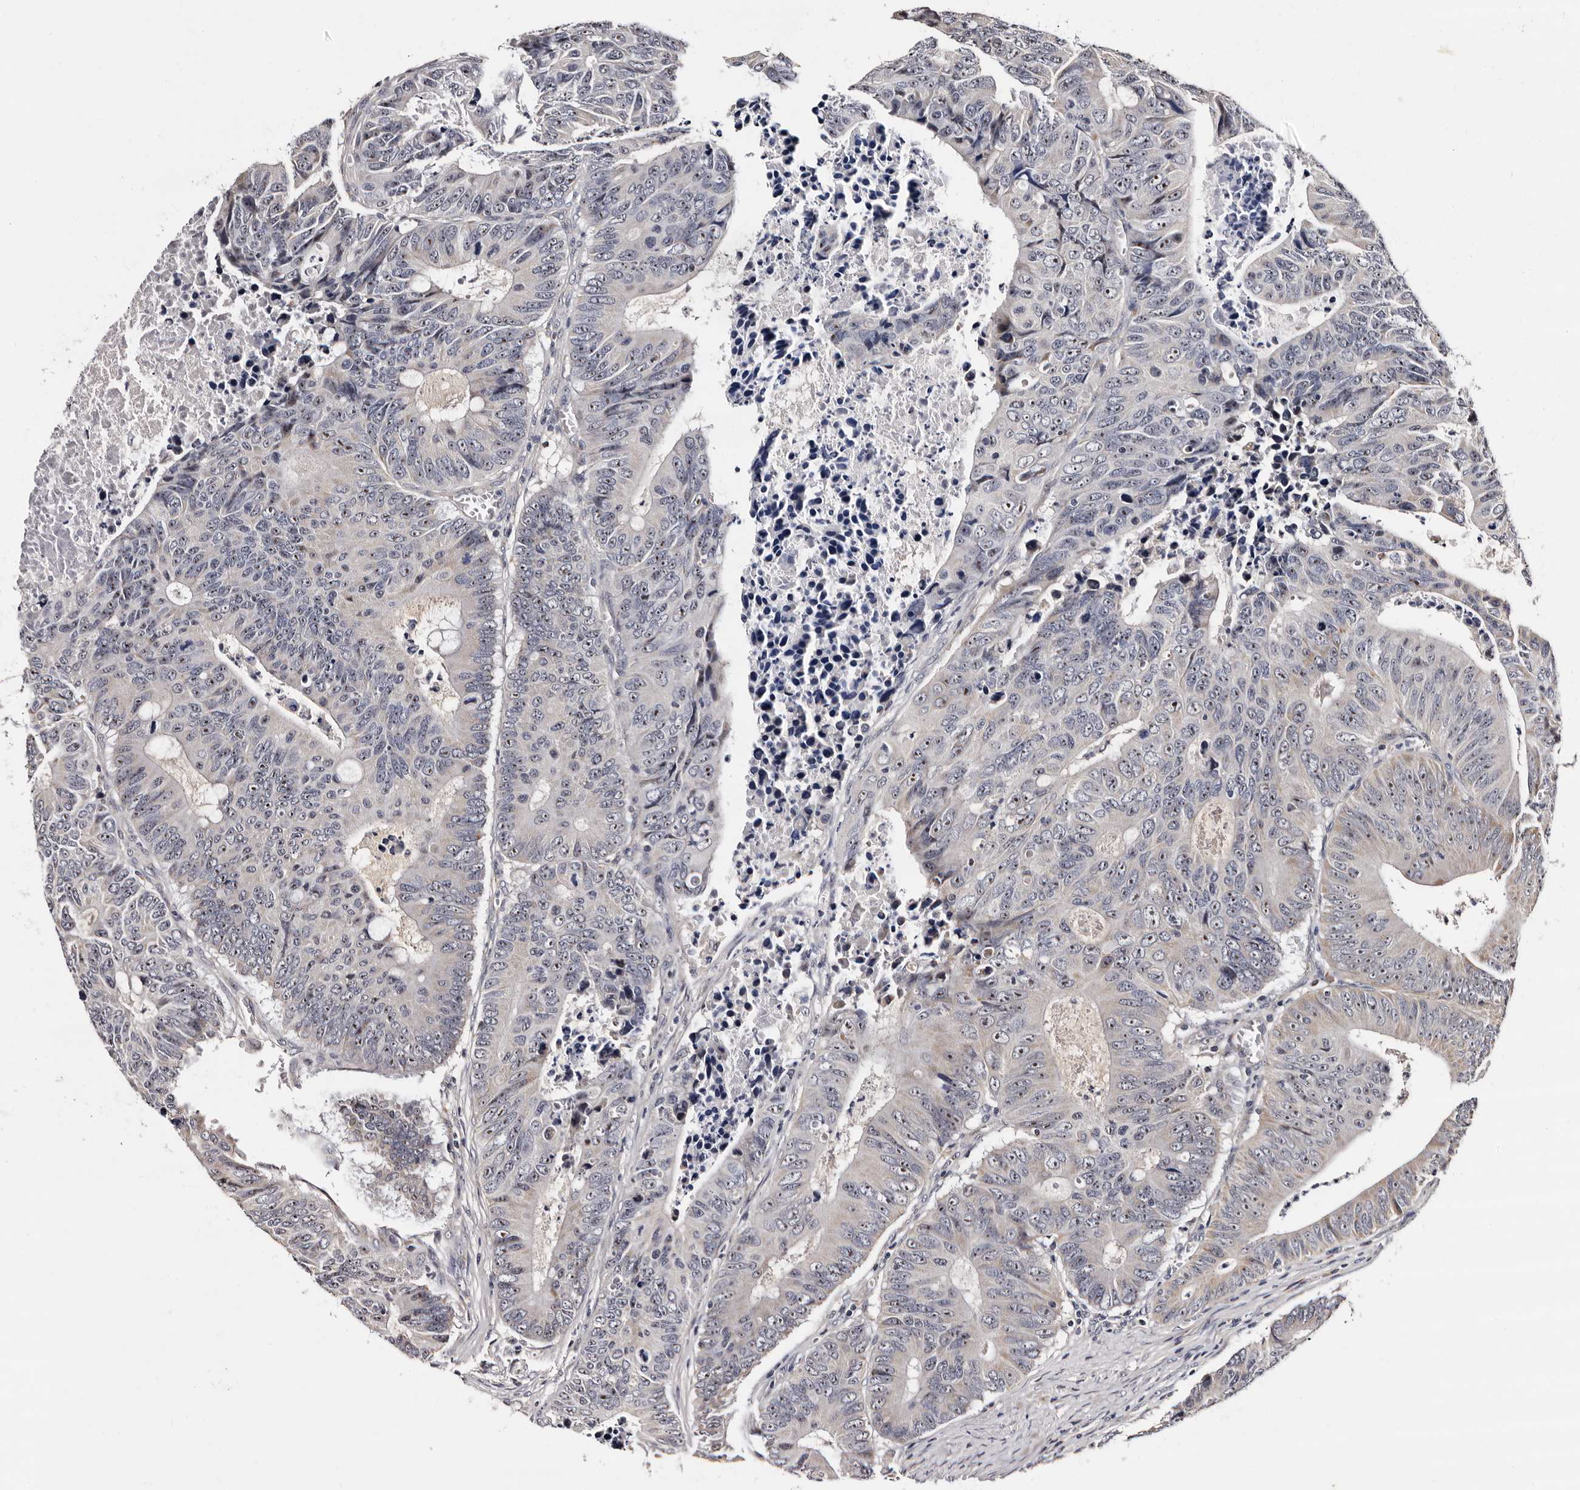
{"staining": {"intensity": "weak", "quantity": "25%-75%", "location": "nuclear"}, "tissue": "colorectal cancer", "cell_type": "Tumor cells", "image_type": "cancer", "snomed": [{"axis": "morphology", "description": "Adenocarcinoma, NOS"}, {"axis": "topography", "description": "Colon"}], "caption": "Weak nuclear staining for a protein is seen in about 25%-75% of tumor cells of colorectal cancer (adenocarcinoma) using immunohistochemistry (IHC).", "gene": "TAF4B", "patient": {"sex": "male", "age": 87}}